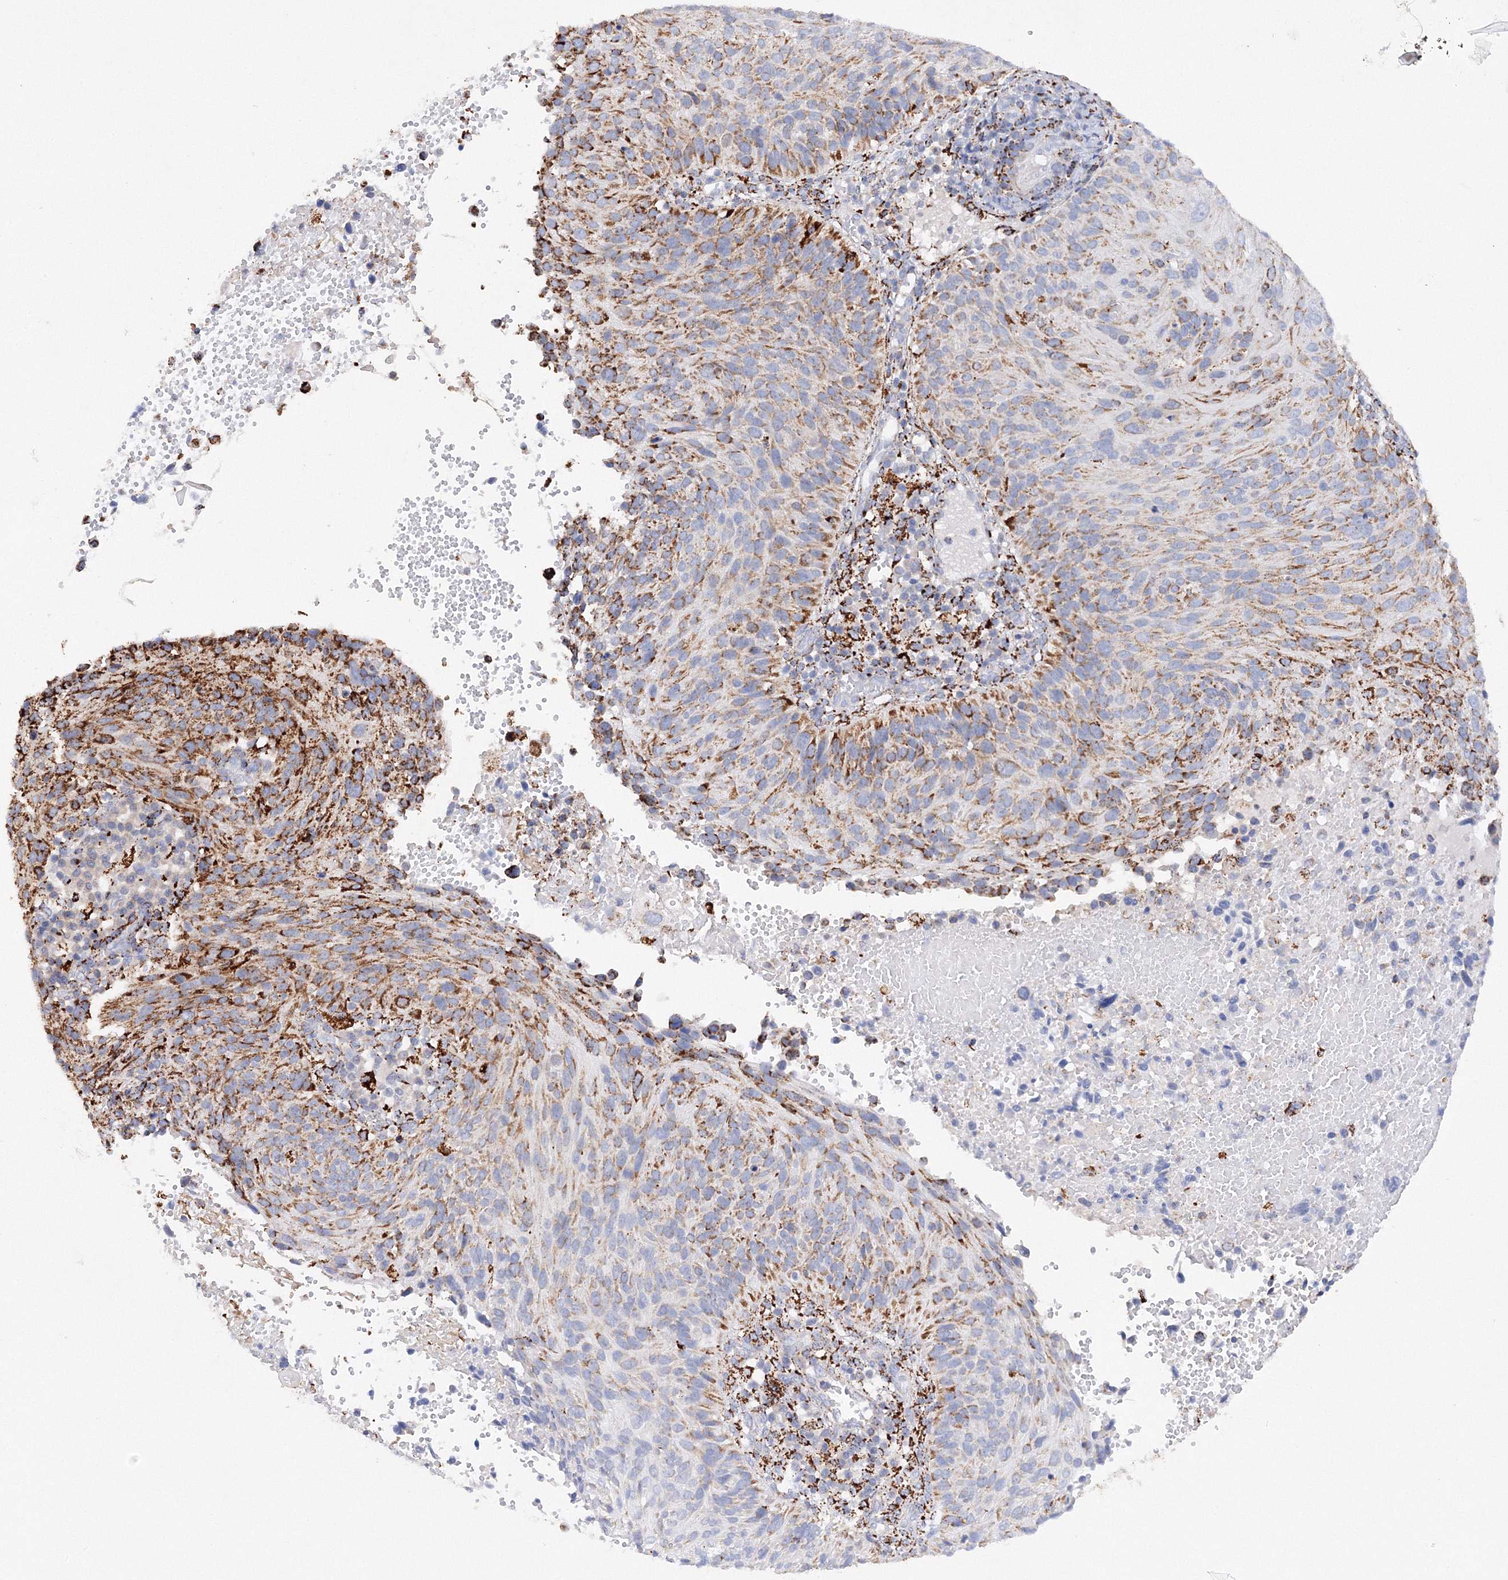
{"staining": {"intensity": "moderate", "quantity": ">75%", "location": "cytoplasmic/membranous"}, "tissue": "cervical cancer", "cell_type": "Tumor cells", "image_type": "cancer", "snomed": [{"axis": "morphology", "description": "Squamous cell carcinoma, NOS"}, {"axis": "topography", "description": "Cervix"}], "caption": "IHC image of neoplastic tissue: human cervical cancer stained using IHC exhibits medium levels of moderate protein expression localized specifically in the cytoplasmic/membranous of tumor cells, appearing as a cytoplasmic/membranous brown color.", "gene": "MERTK", "patient": {"sex": "female", "age": 74}}